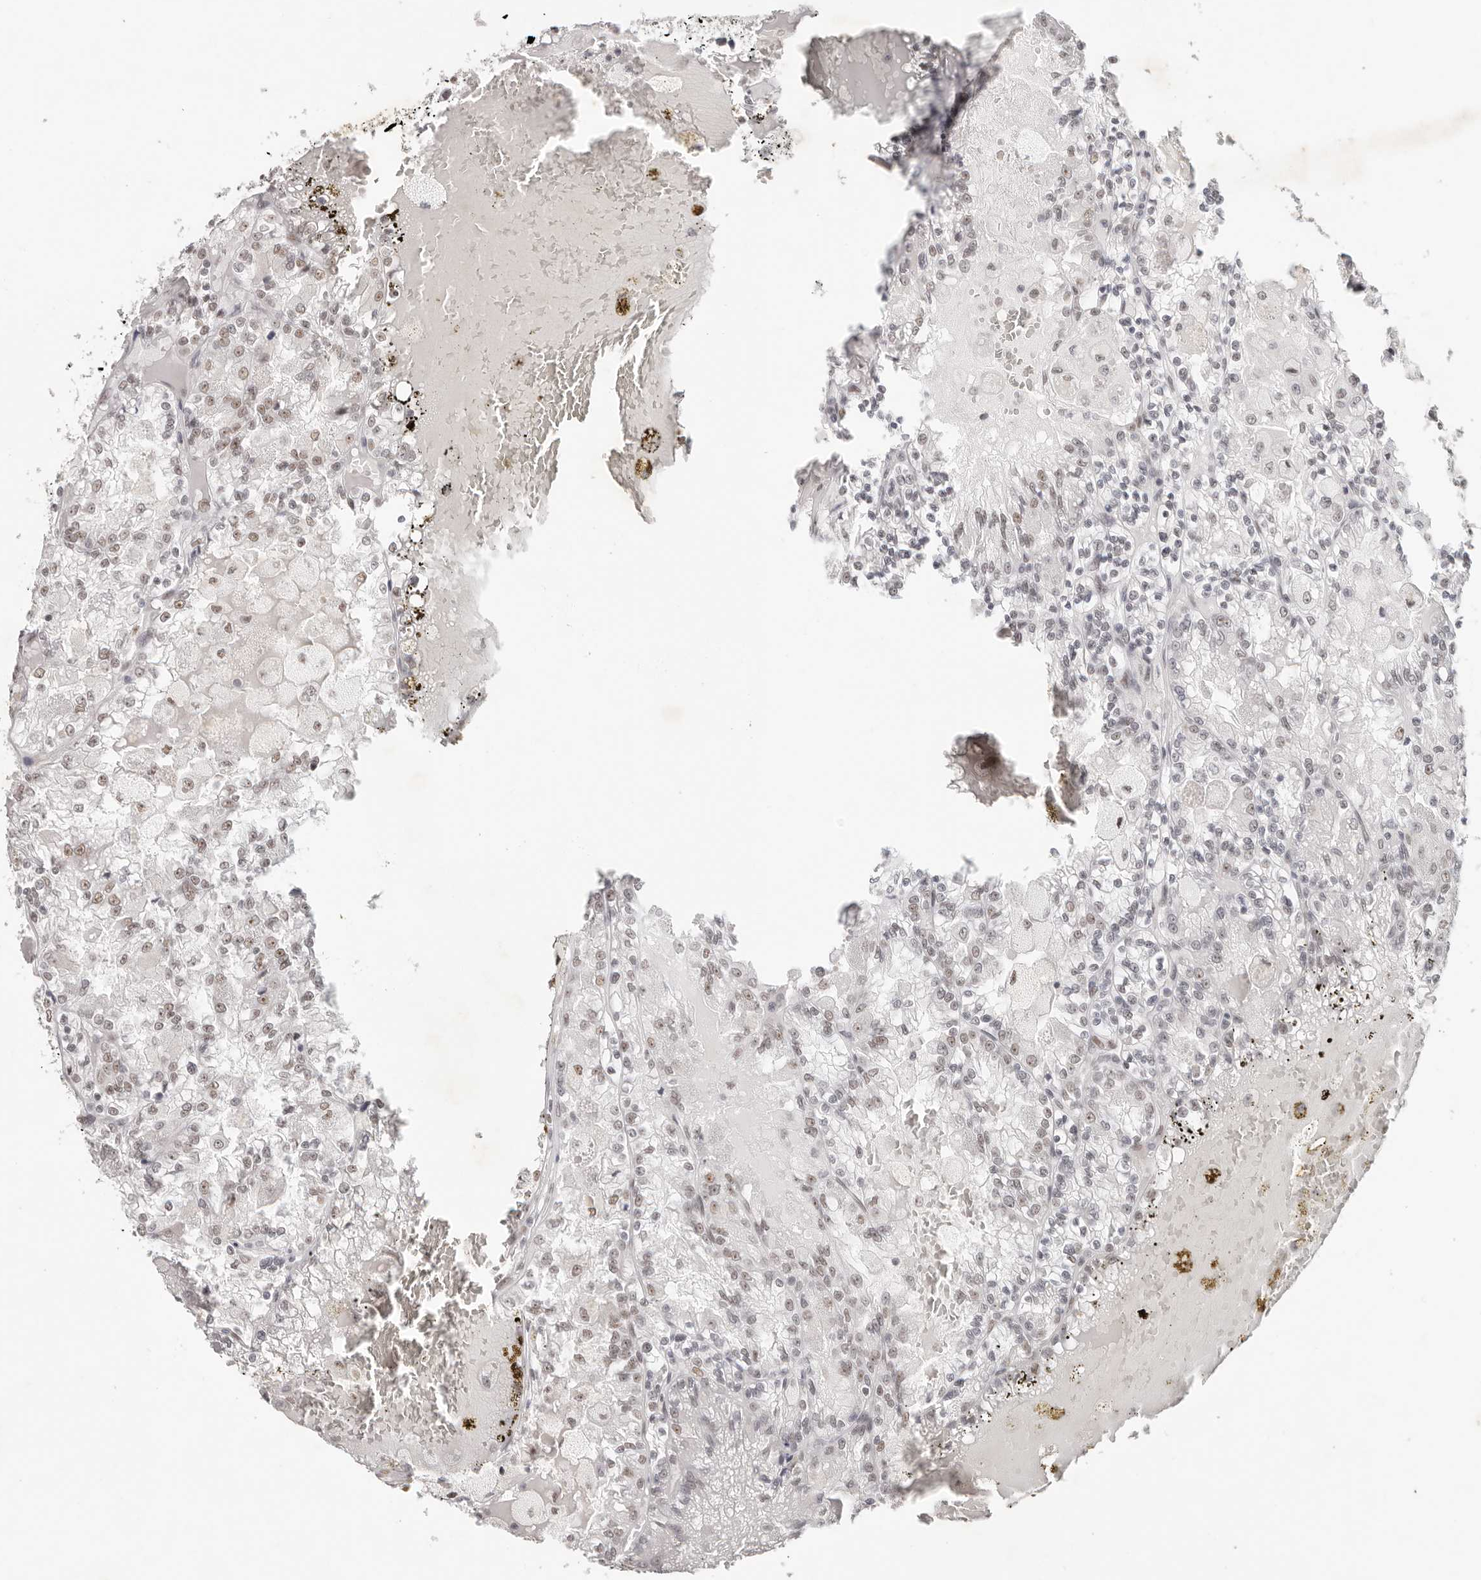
{"staining": {"intensity": "weak", "quantity": "25%-75%", "location": "nuclear"}, "tissue": "renal cancer", "cell_type": "Tumor cells", "image_type": "cancer", "snomed": [{"axis": "morphology", "description": "Adenocarcinoma, NOS"}, {"axis": "topography", "description": "Kidney"}], "caption": "High-magnification brightfield microscopy of renal adenocarcinoma stained with DAB (3,3'-diaminobenzidine) (brown) and counterstained with hematoxylin (blue). tumor cells exhibit weak nuclear expression is appreciated in approximately25%-75% of cells.", "gene": "LARP7", "patient": {"sex": "female", "age": 56}}